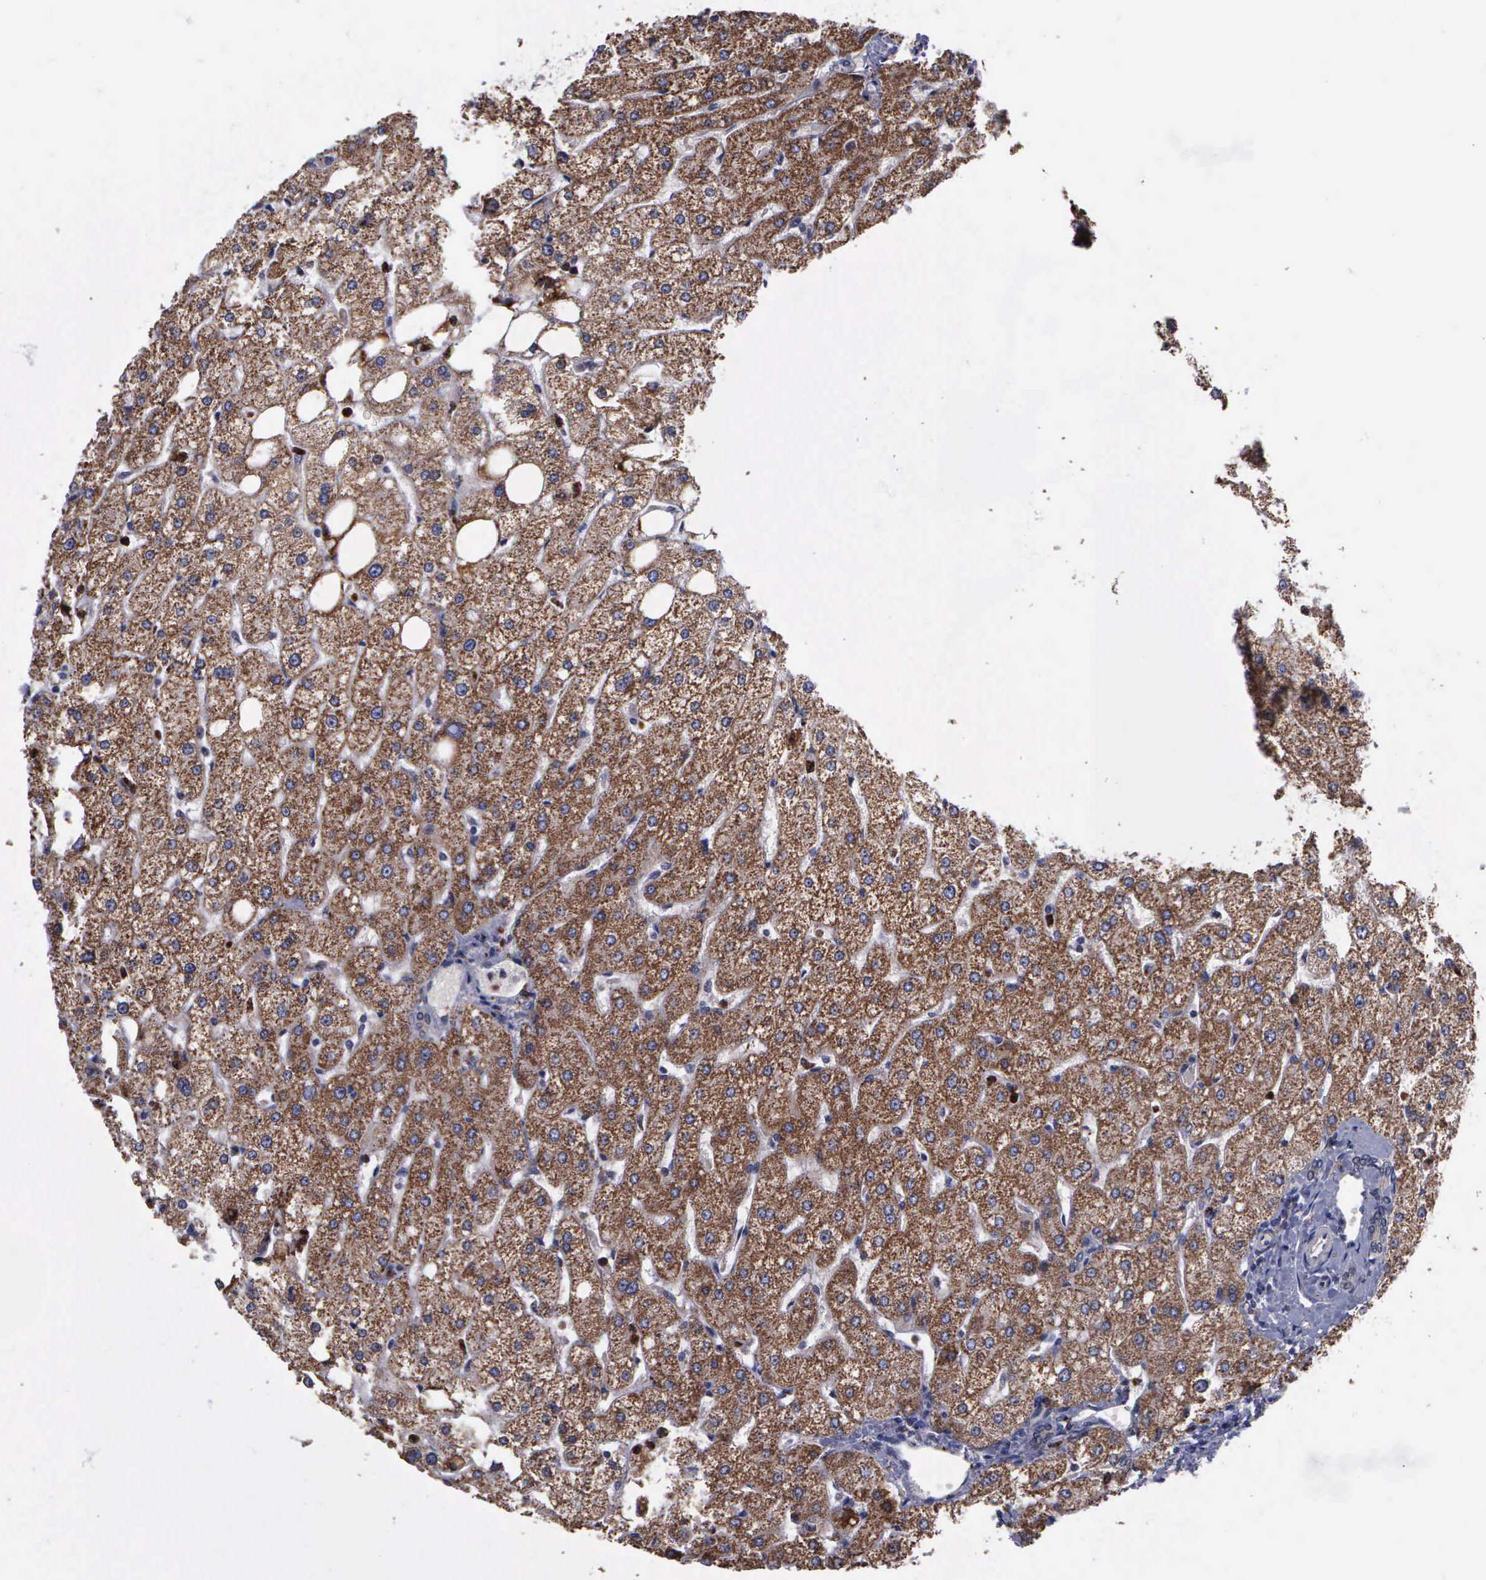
{"staining": {"intensity": "negative", "quantity": "none", "location": "none"}, "tissue": "liver", "cell_type": "Cholangiocytes", "image_type": "normal", "snomed": [{"axis": "morphology", "description": "Normal tissue, NOS"}, {"axis": "topography", "description": "Liver"}], "caption": "IHC of unremarkable human liver demonstrates no staining in cholangiocytes.", "gene": "MAP3K9", "patient": {"sex": "male", "age": 35}}